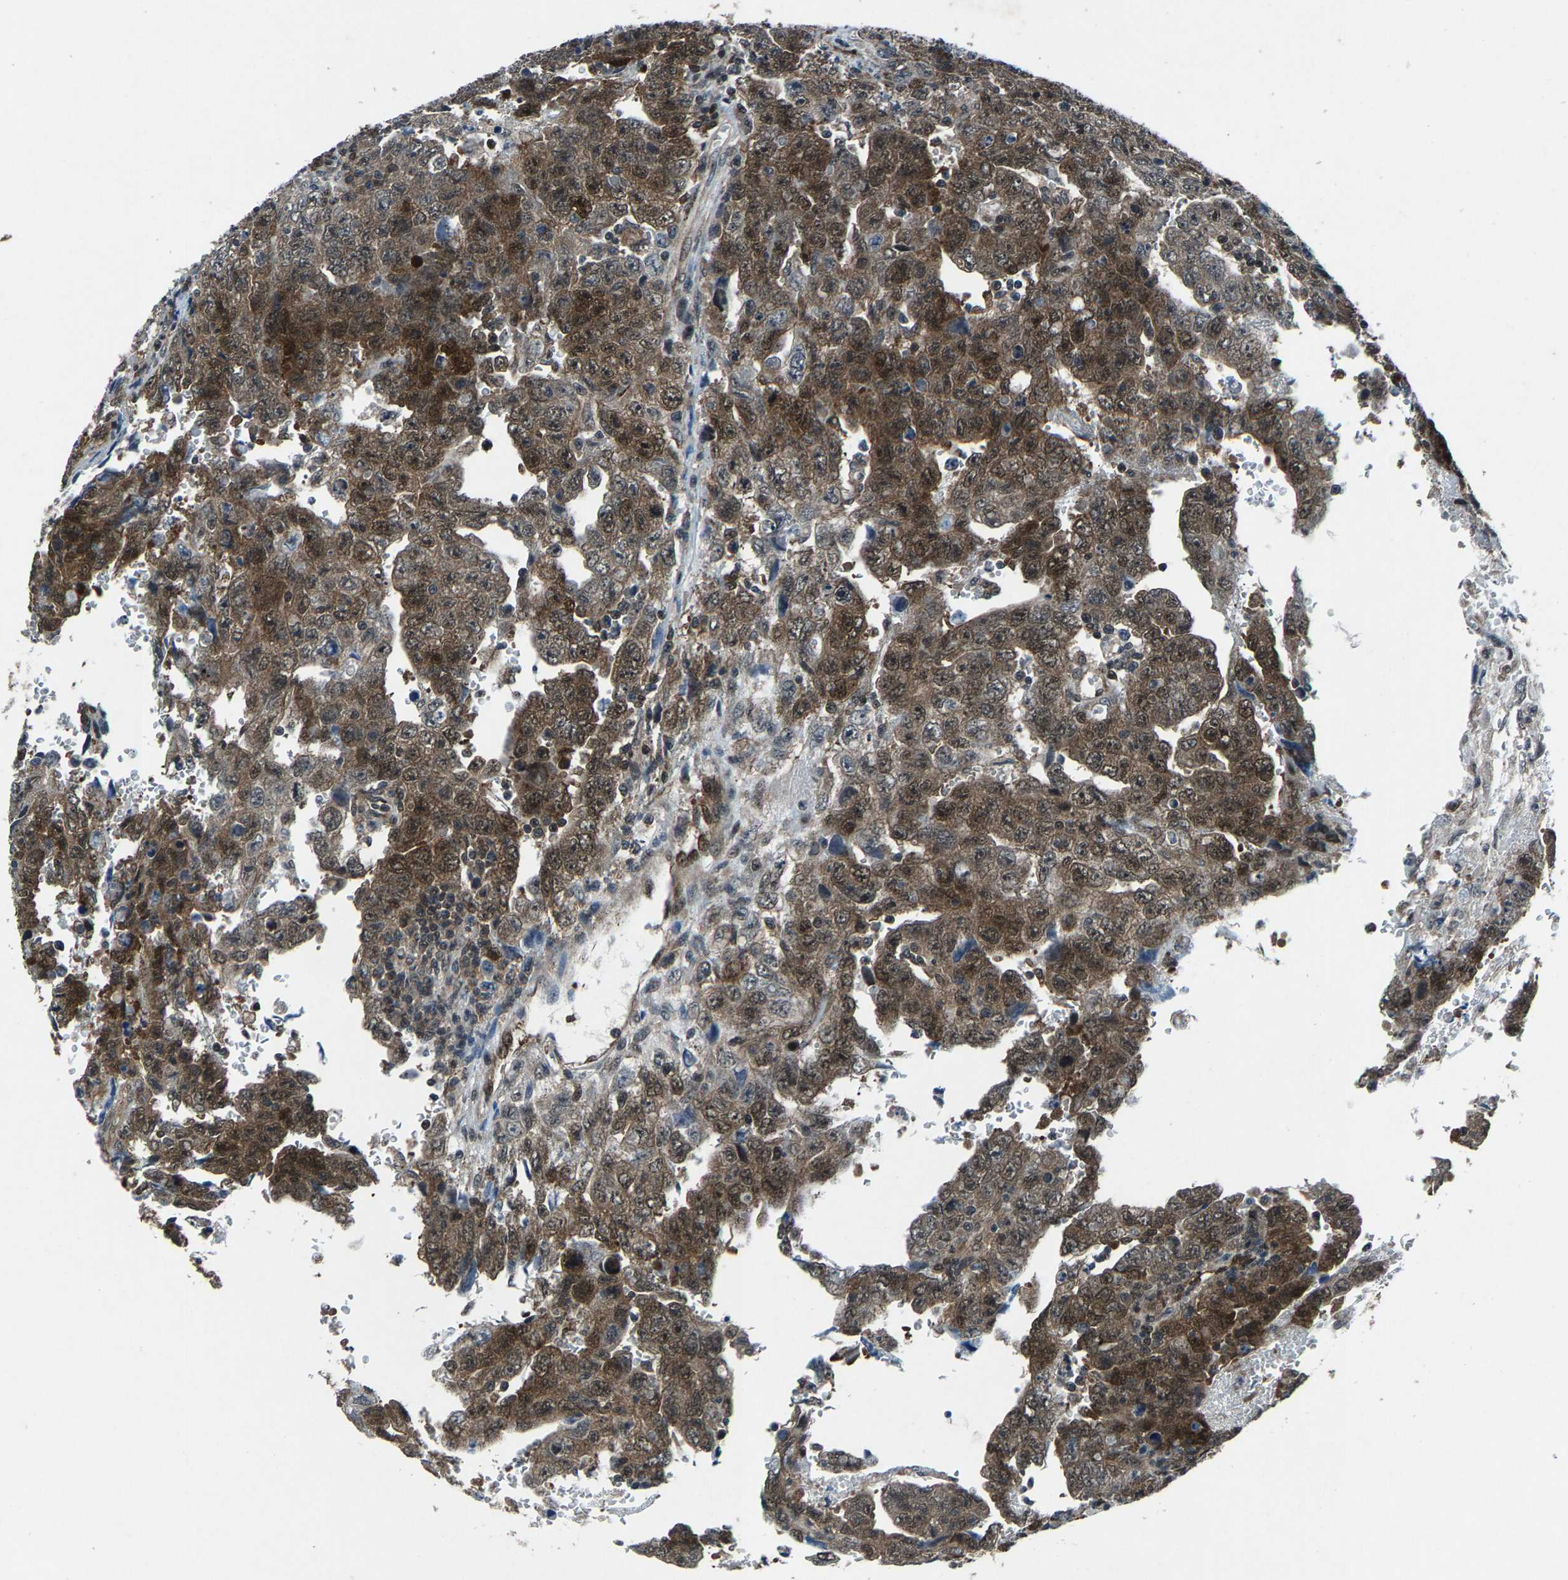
{"staining": {"intensity": "strong", "quantity": ">75%", "location": "cytoplasmic/membranous"}, "tissue": "testis cancer", "cell_type": "Tumor cells", "image_type": "cancer", "snomed": [{"axis": "morphology", "description": "Carcinoma, Embryonal, NOS"}, {"axis": "topography", "description": "Testis"}], "caption": "Testis cancer (embryonal carcinoma) stained for a protein demonstrates strong cytoplasmic/membranous positivity in tumor cells.", "gene": "ATXN3", "patient": {"sex": "male", "age": 28}}